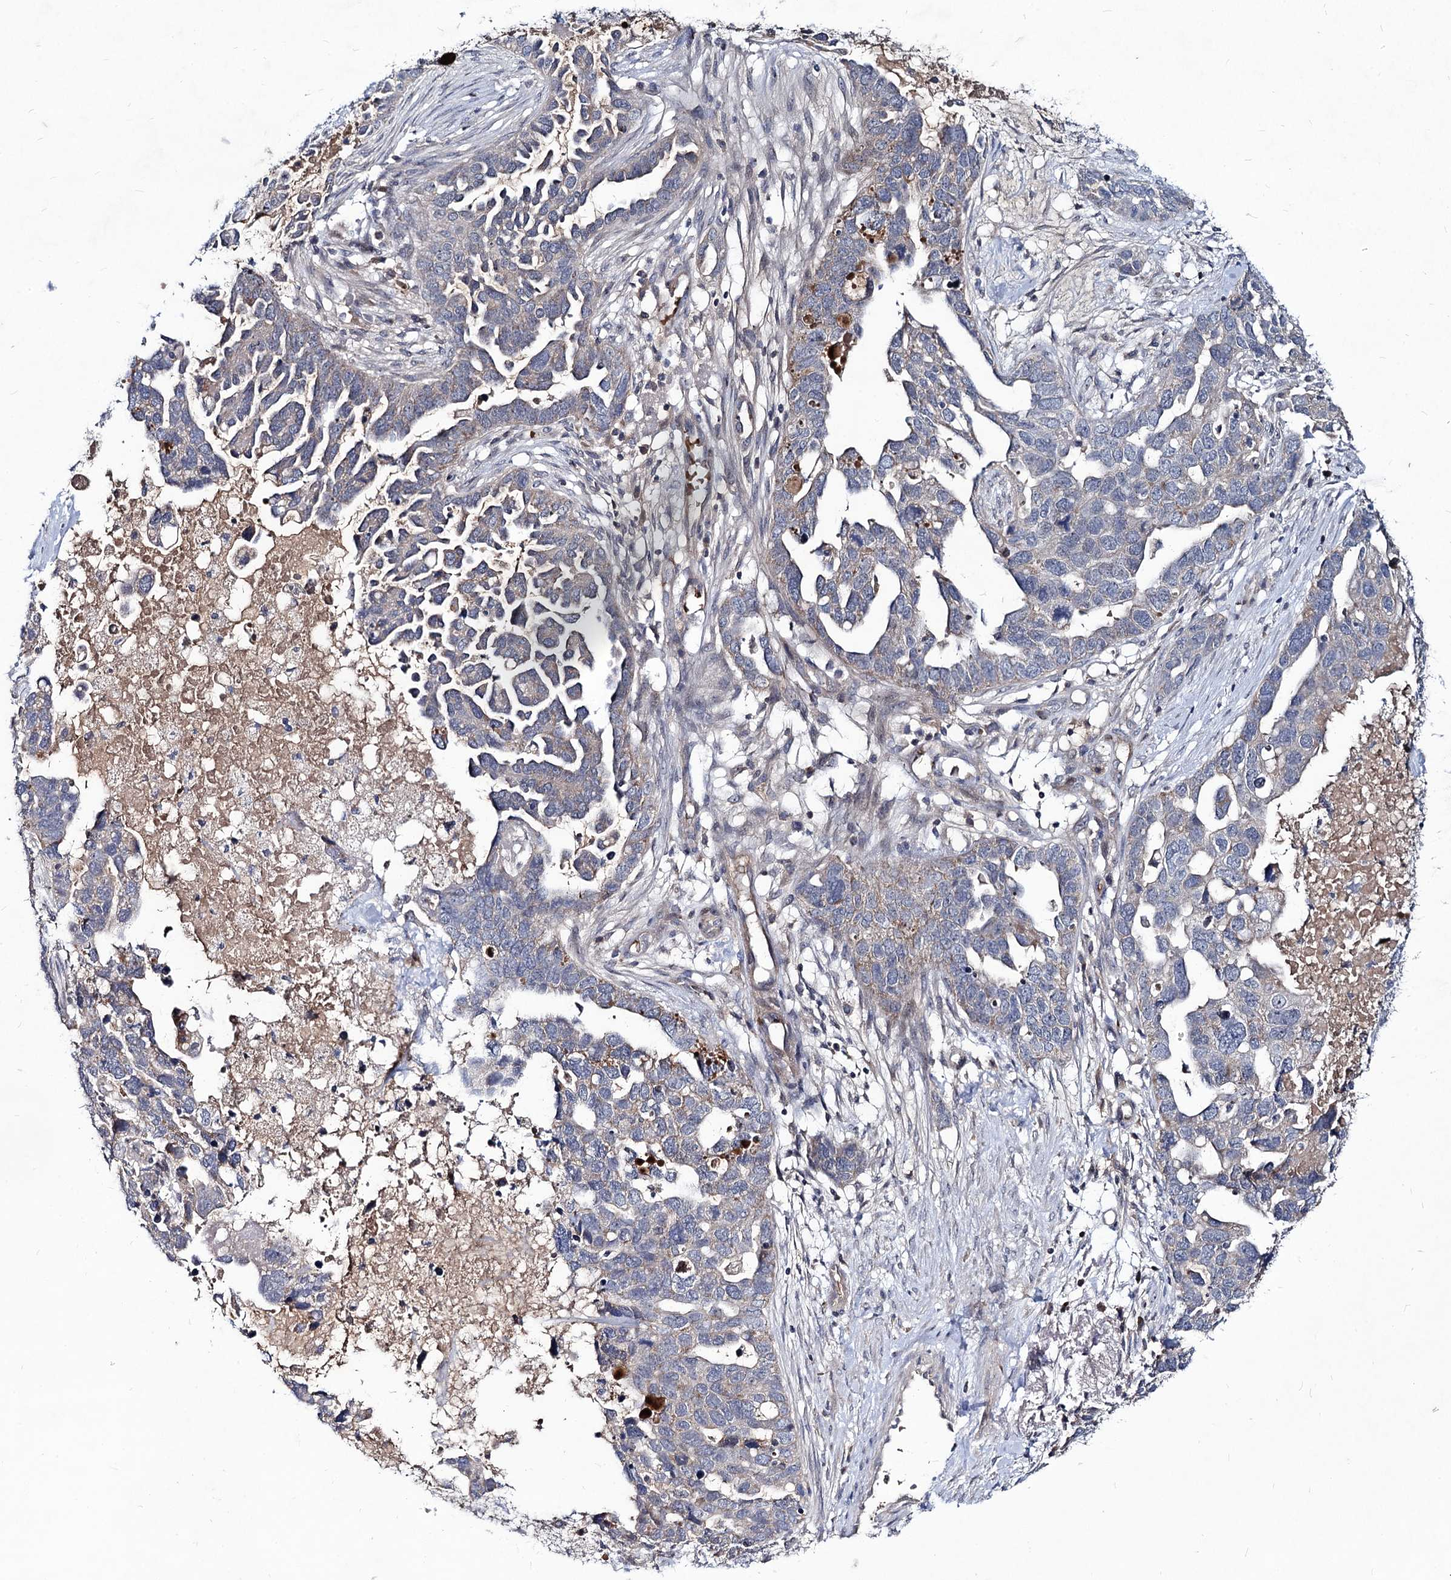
{"staining": {"intensity": "weak", "quantity": "<25%", "location": "cytoplasmic/membranous"}, "tissue": "ovarian cancer", "cell_type": "Tumor cells", "image_type": "cancer", "snomed": [{"axis": "morphology", "description": "Cystadenocarcinoma, serous, NOS"}, {"axis": "topography", "description": "Ovary"}], "caption": "Human ovarian cancer stained for a protein using immunohistochemistry shows no staining in tumor cells.", "gene": "RNF6", "patient": {"sex": "female", "age": 54}}